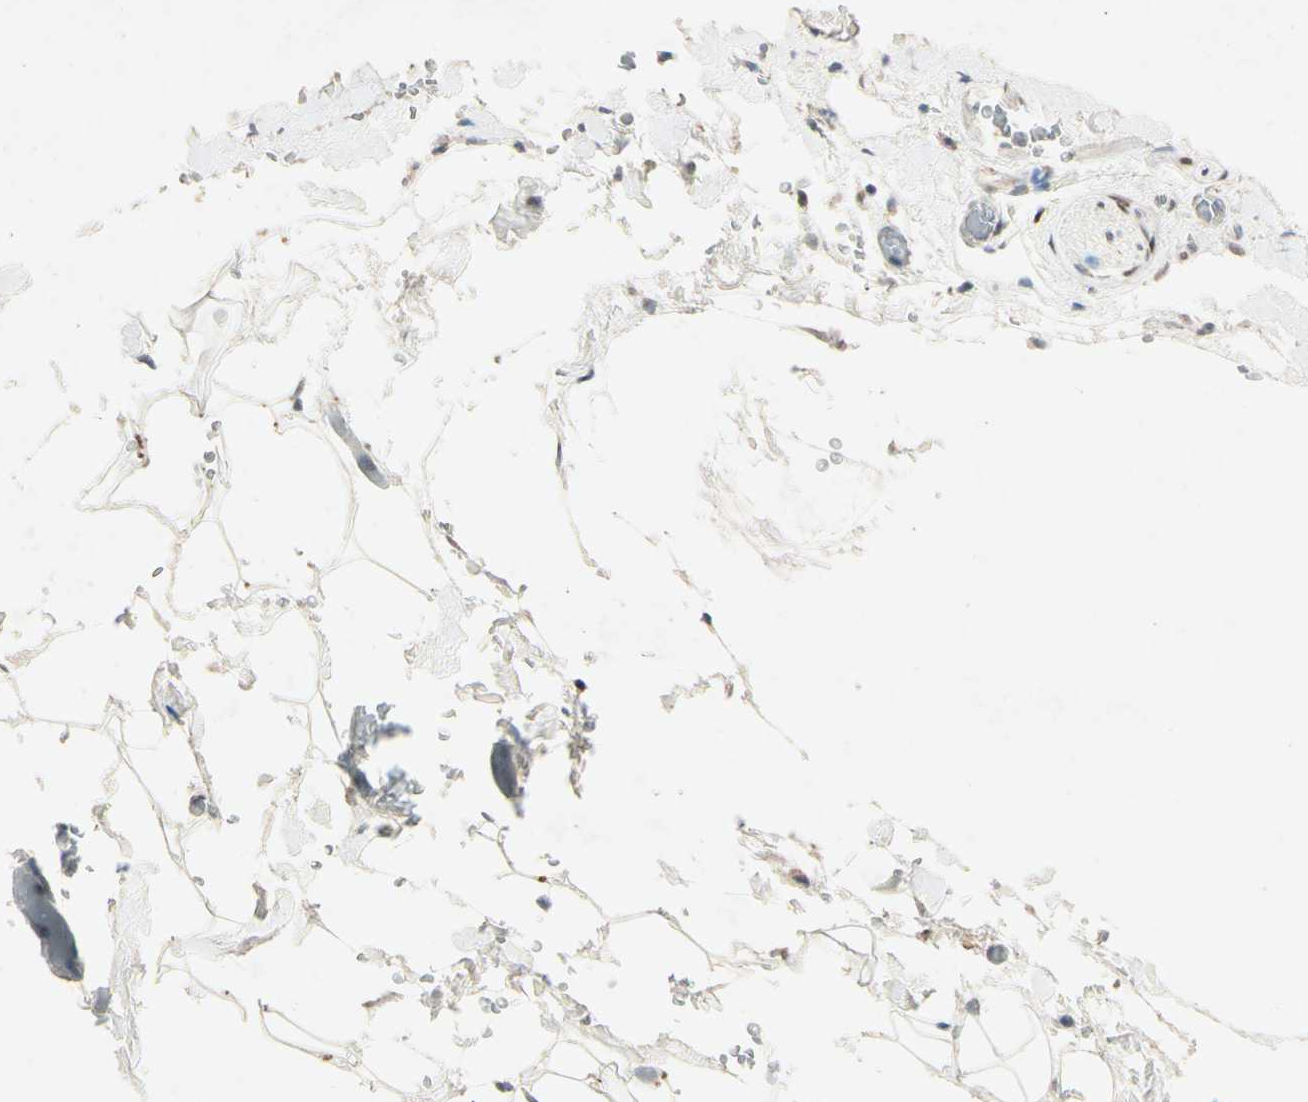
{"staining": {"intensity": "weak", "quantity": "<25%", "location": "cytoplasmic/membranous"}, "tissue": "pancreas", "cell_type": "Exocrine glandular cells", "image_type": "normal", "snomed": [{"axis": "morphology", "description": "Normal tissue, NOS"}, {"axis": "topography", "description": "Pancreas"}], "caption": "Immunohistochemistry of unremarkable pancreas reveals no staining in exocrine glandular cells.", "gene": "HSPA1B", "patient": {"sex": "female", "age": 35}}